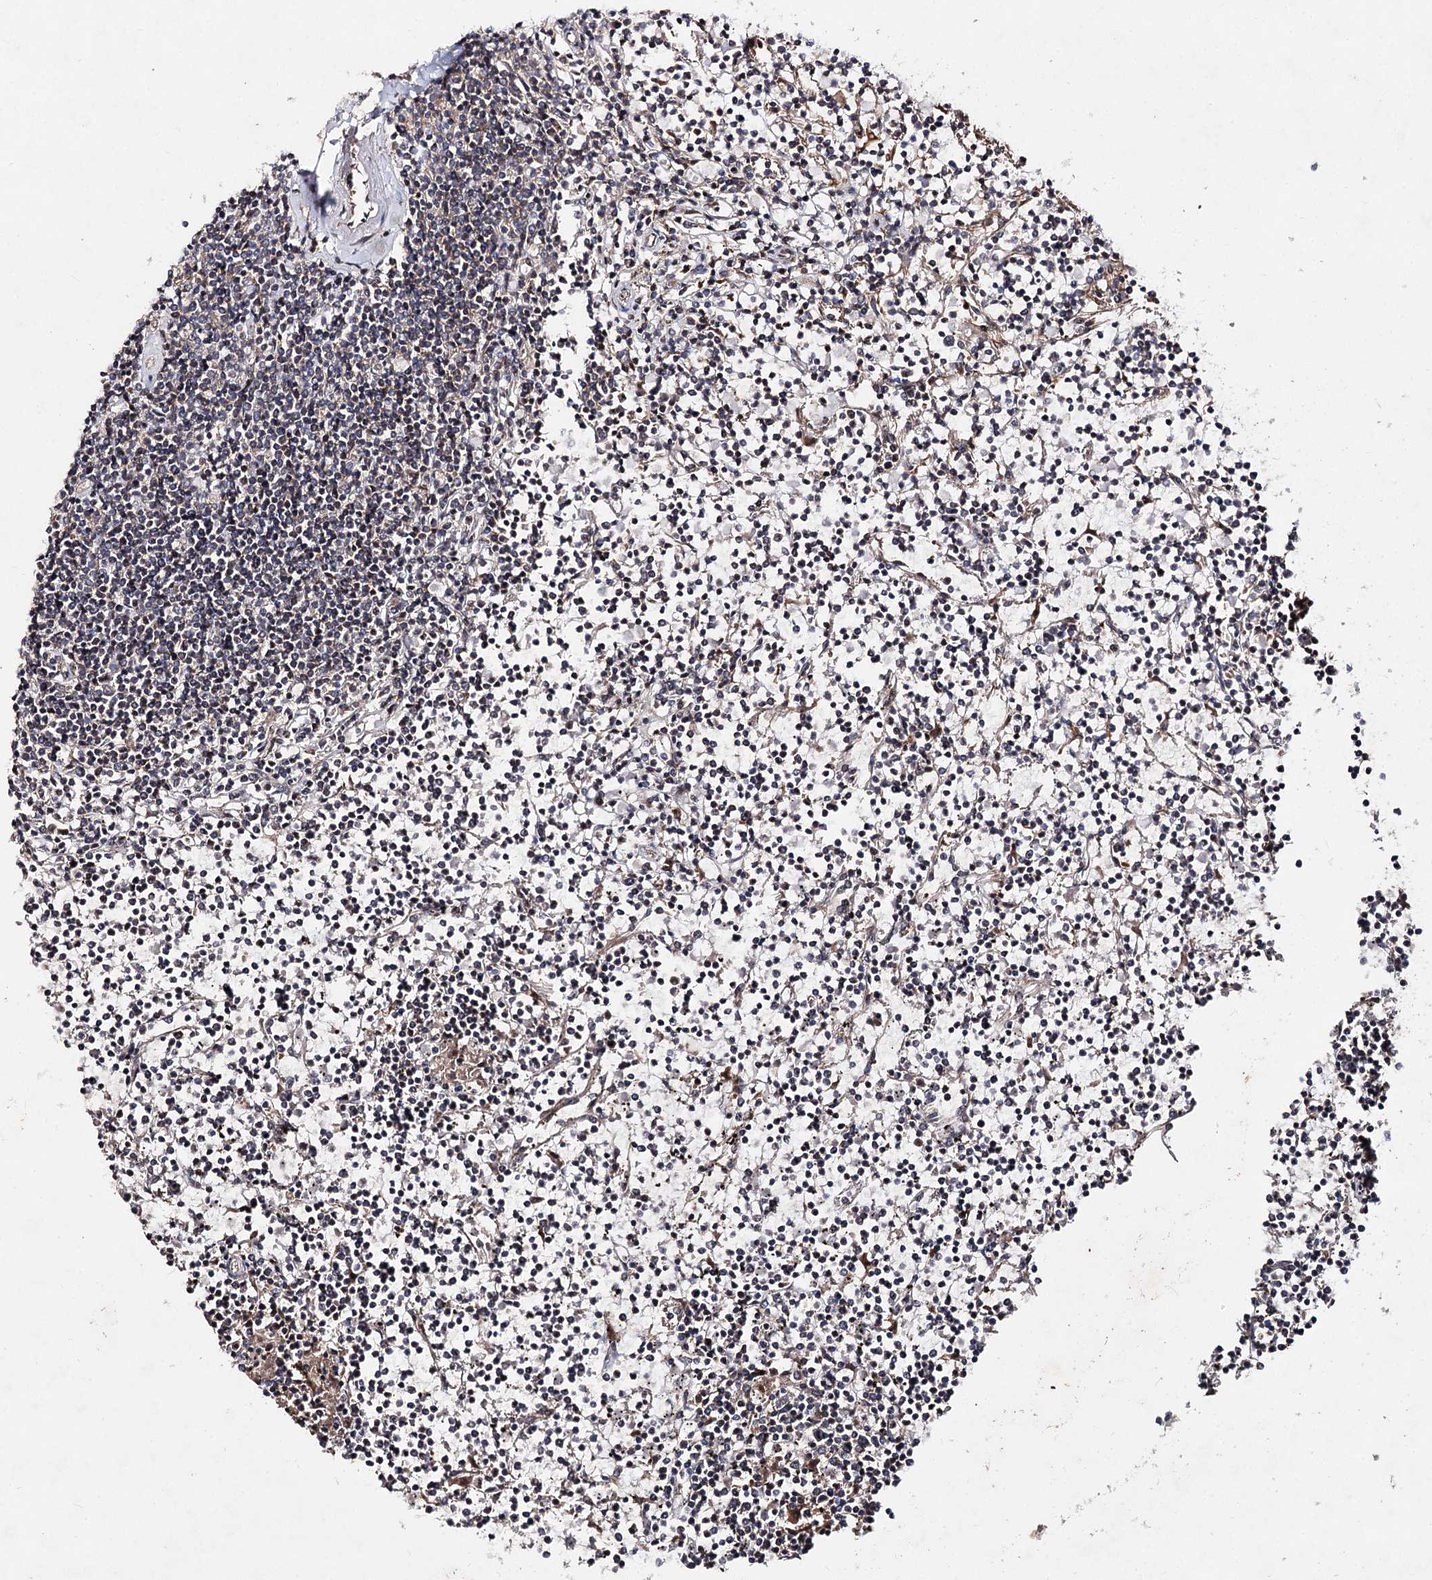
{"staining": {"intensity": "negative", "quantity": "none", "location": "none"}, "tissue": "lymphoma", "cell_type": "Tumor cells", "image_type": "cancer", "snomed": [{"axis": "morphology", "description": "Malignant lymphoma, non-Hodgkin's type, Low grade"}, {"axis": "topography", "description": "Spleen"}], "caption": "Immunohistochemistry image of malignant lymphoma, non-Hodgkin's type (low-grade) stained for a protein (brown), which reveals no expression in tumor cells. Nuclei are stained in blue.", "gene": "MINDY3", "patient": {"sex": "female", "age": 19}}